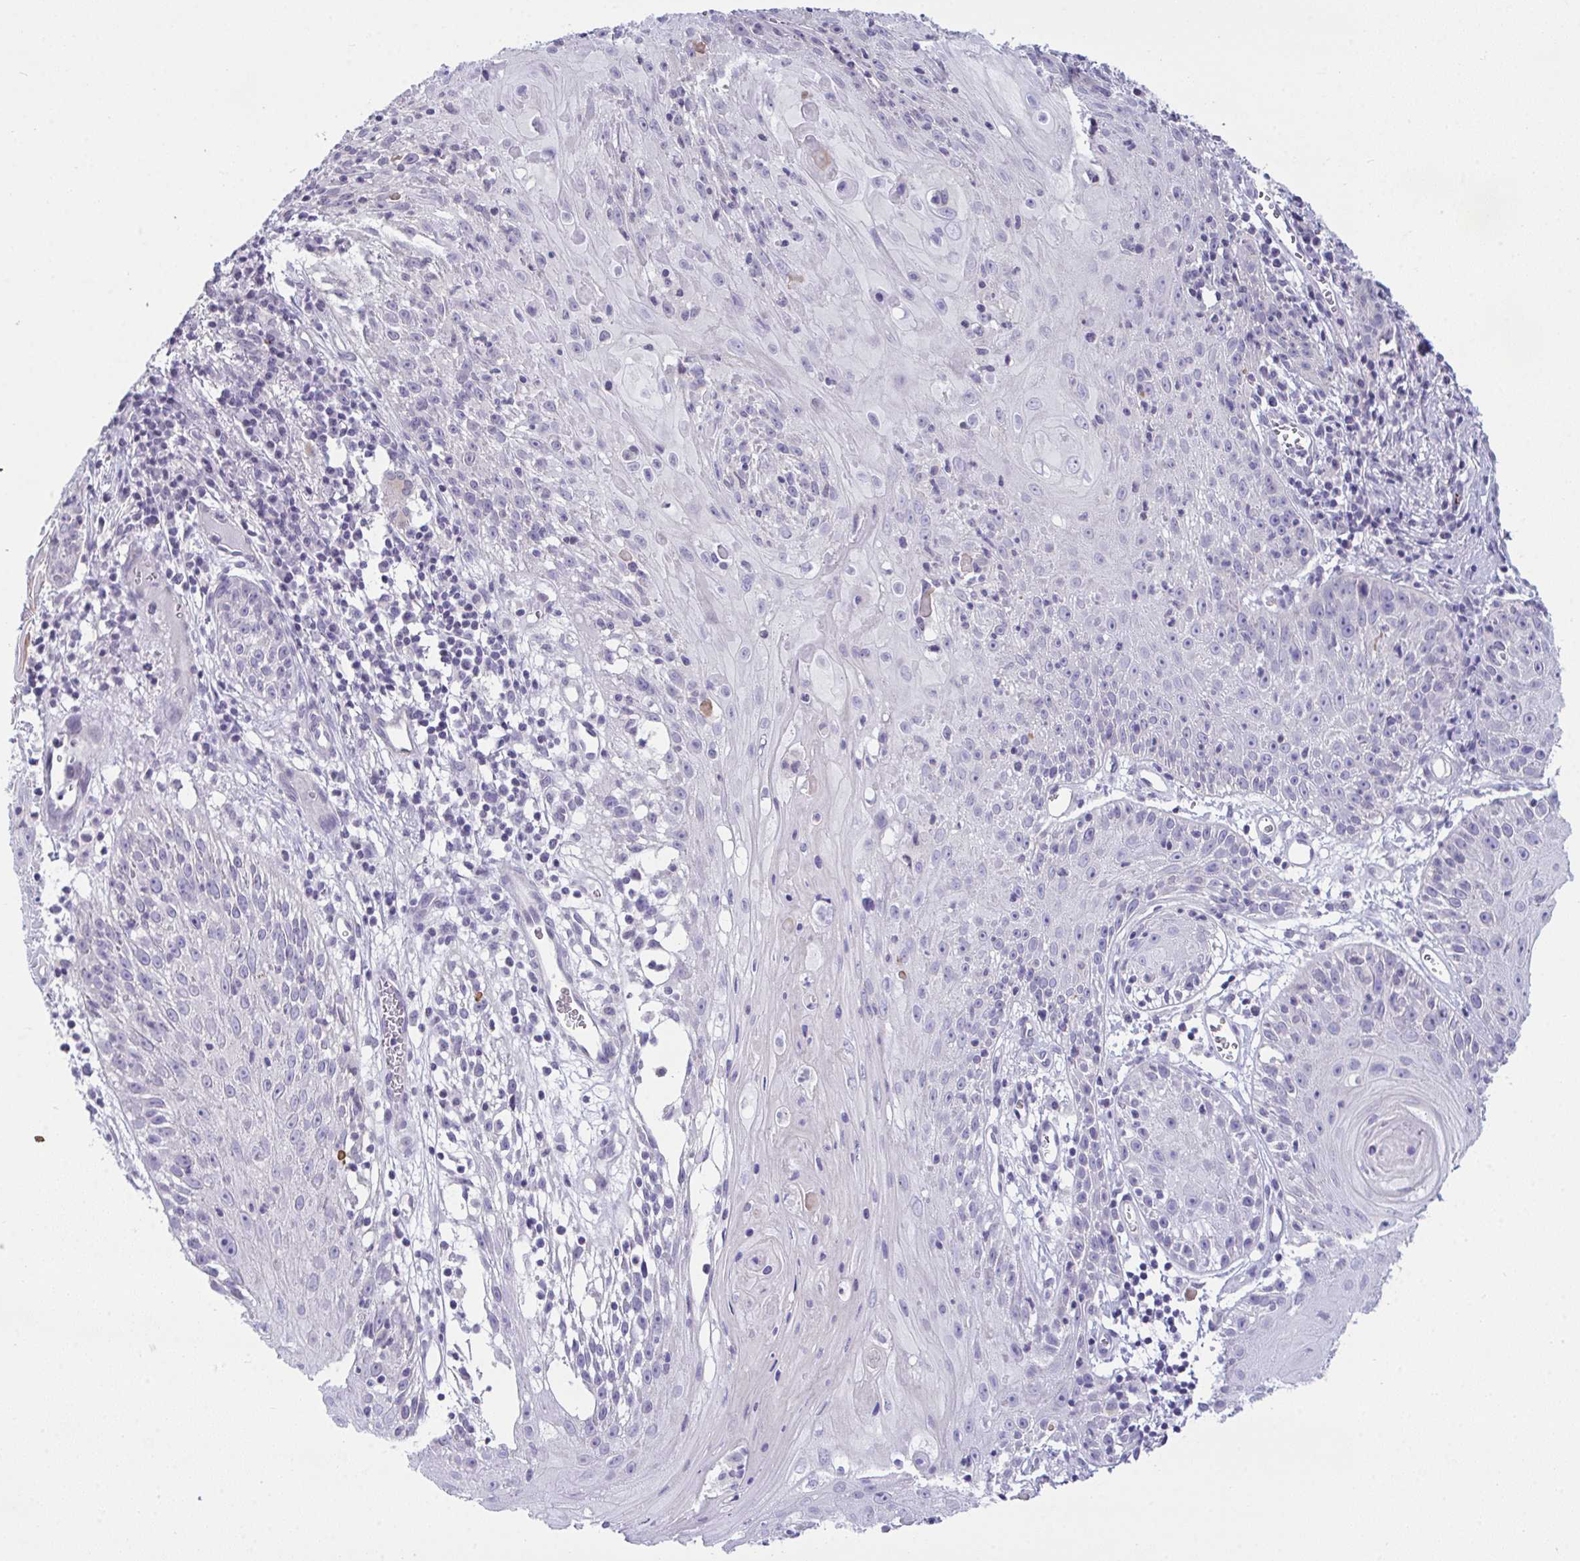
{"staining": {"intensity": "negative", "quantity": "none", "location": "none"}, "tissue": "skin cancer", "cell_type": "Tumor cells", "image_type": "cancer", "snomed": [{"axis": "morphology", "description": "Squamous cell carcinoma, NOS"}, {"axis": "topography", "description": "Skin"}, {"axis": "topography", "description": "Vulva"}], "caption": "Immunohistochemistry (IHC) image of neoplastic tissue: human skin cancer stained with DAB displays no significant protein staining in tumor cells. (DAB immunohistochemistry (IHC) with hematoxylin counter stain).", "gene": "ATP6V0D2", "patient": {"sex": "female", "age": 76}}